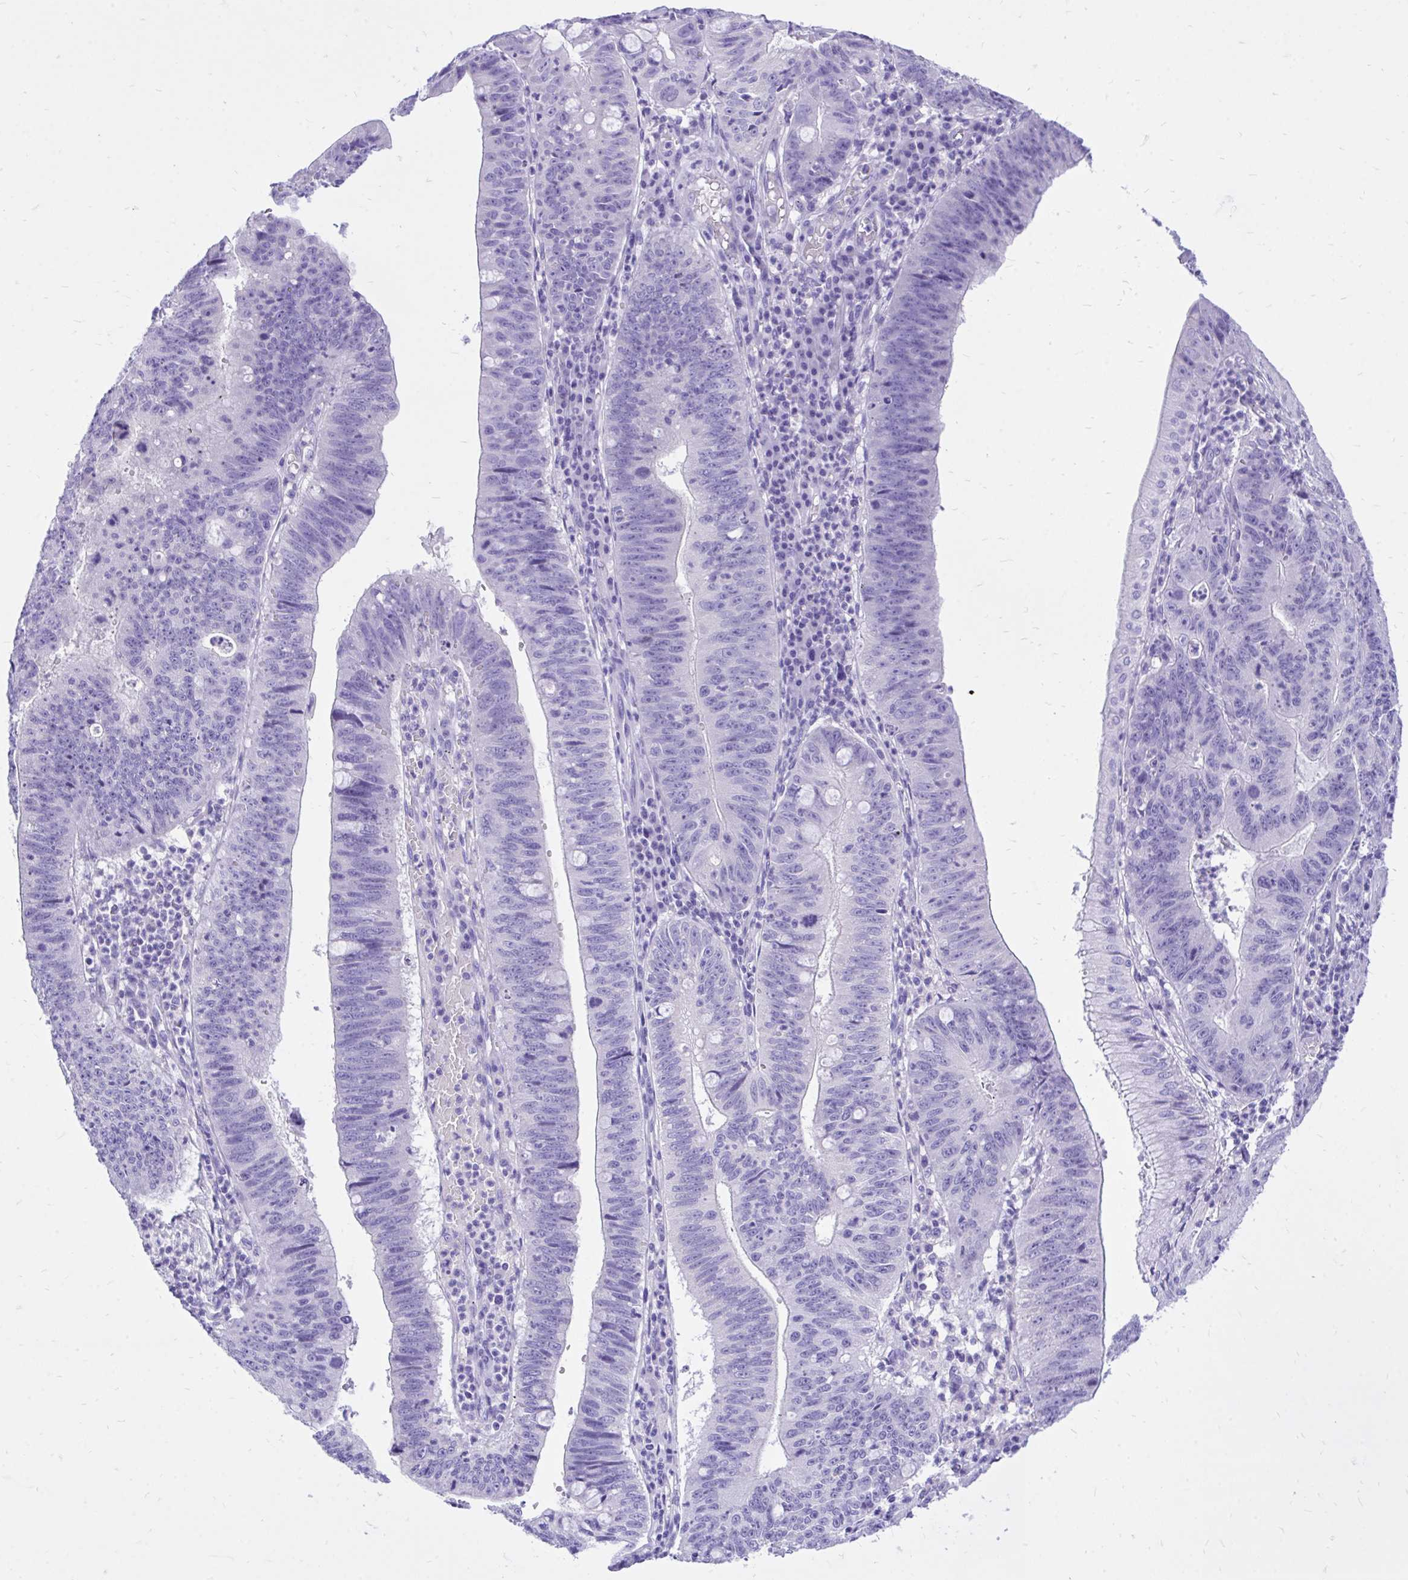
{"staining": {"intensity": "negative", "quantity": "none", "location": "none"}, "tissue": "stomach cancer", "cell_type": "Tumor cells", "image_type": "cancer", "snomed": [{"axis": "morphology", "description": "Adenocarcinoma, NOS"}, {"axis": "topography", "description": "Stomach"}], "caption": "There is no significant expression in tumor cells of adenocarcinoma (stomach). (DAB immunohistochemistry visualized using brightfield microscopy, high magnification).", "gene": "MON1A", "patient": {"sex": "male", "age": 59}}